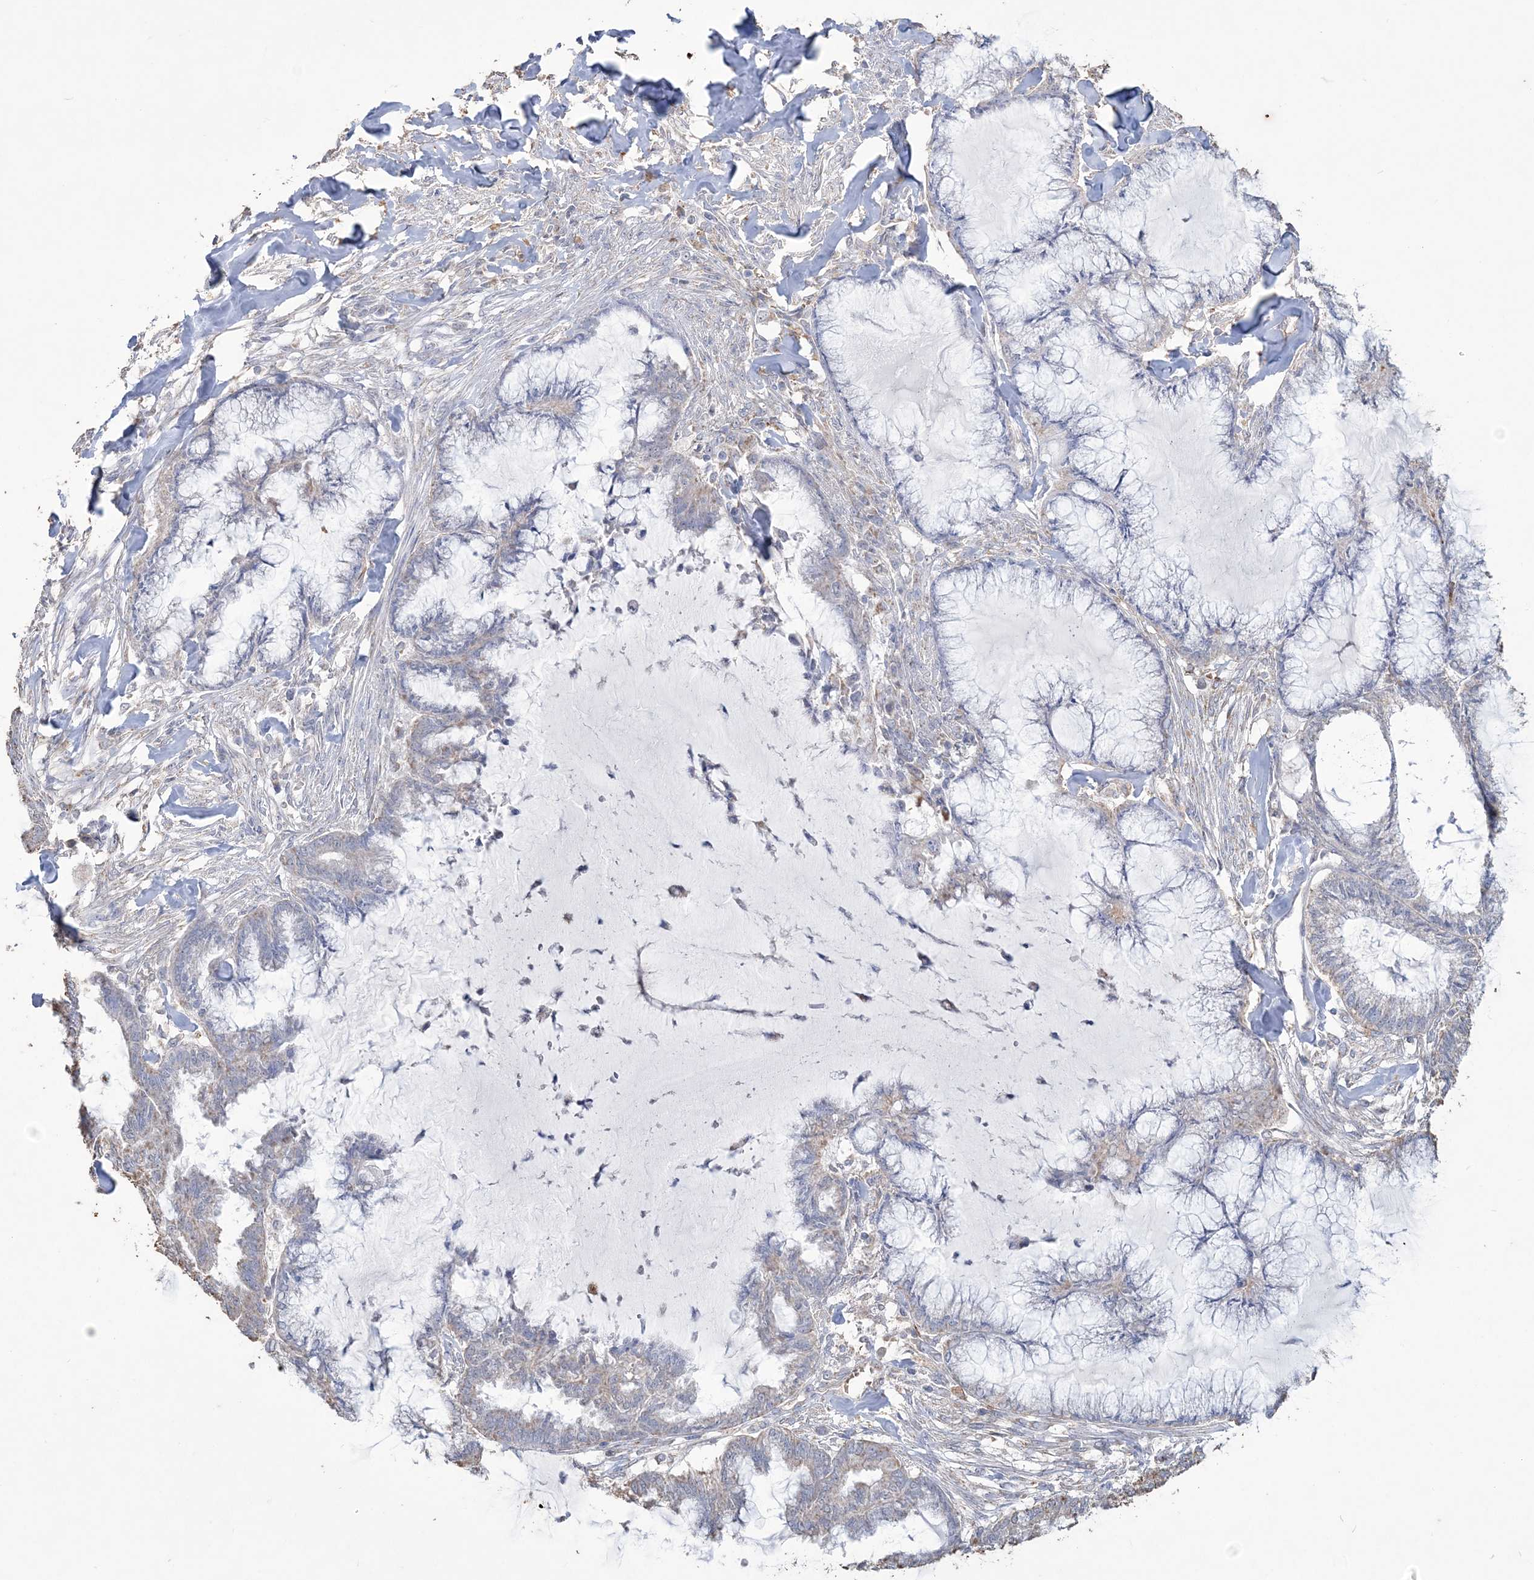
{"staining": {"intensity": "weak", "quantity": "<25%", "location": "cytoplasmic/membranous"}, "tissue": "endometrial cancer", "cell_type": "Tumor cells", "image_type": "cancer", "snomed": [{"axis": "morphology", "description": "Adenocarcinoma, NOS"}, {"axis": "topography", "description": "Endometrium"}], "caption": "An IHC image of endometrial adenocarcinoma is shown. There is no staining in tumor cells of endometrial adenocarcinoma.", "gene": "SFMBT2", "patient": {"sex": "female", "age": 86}}